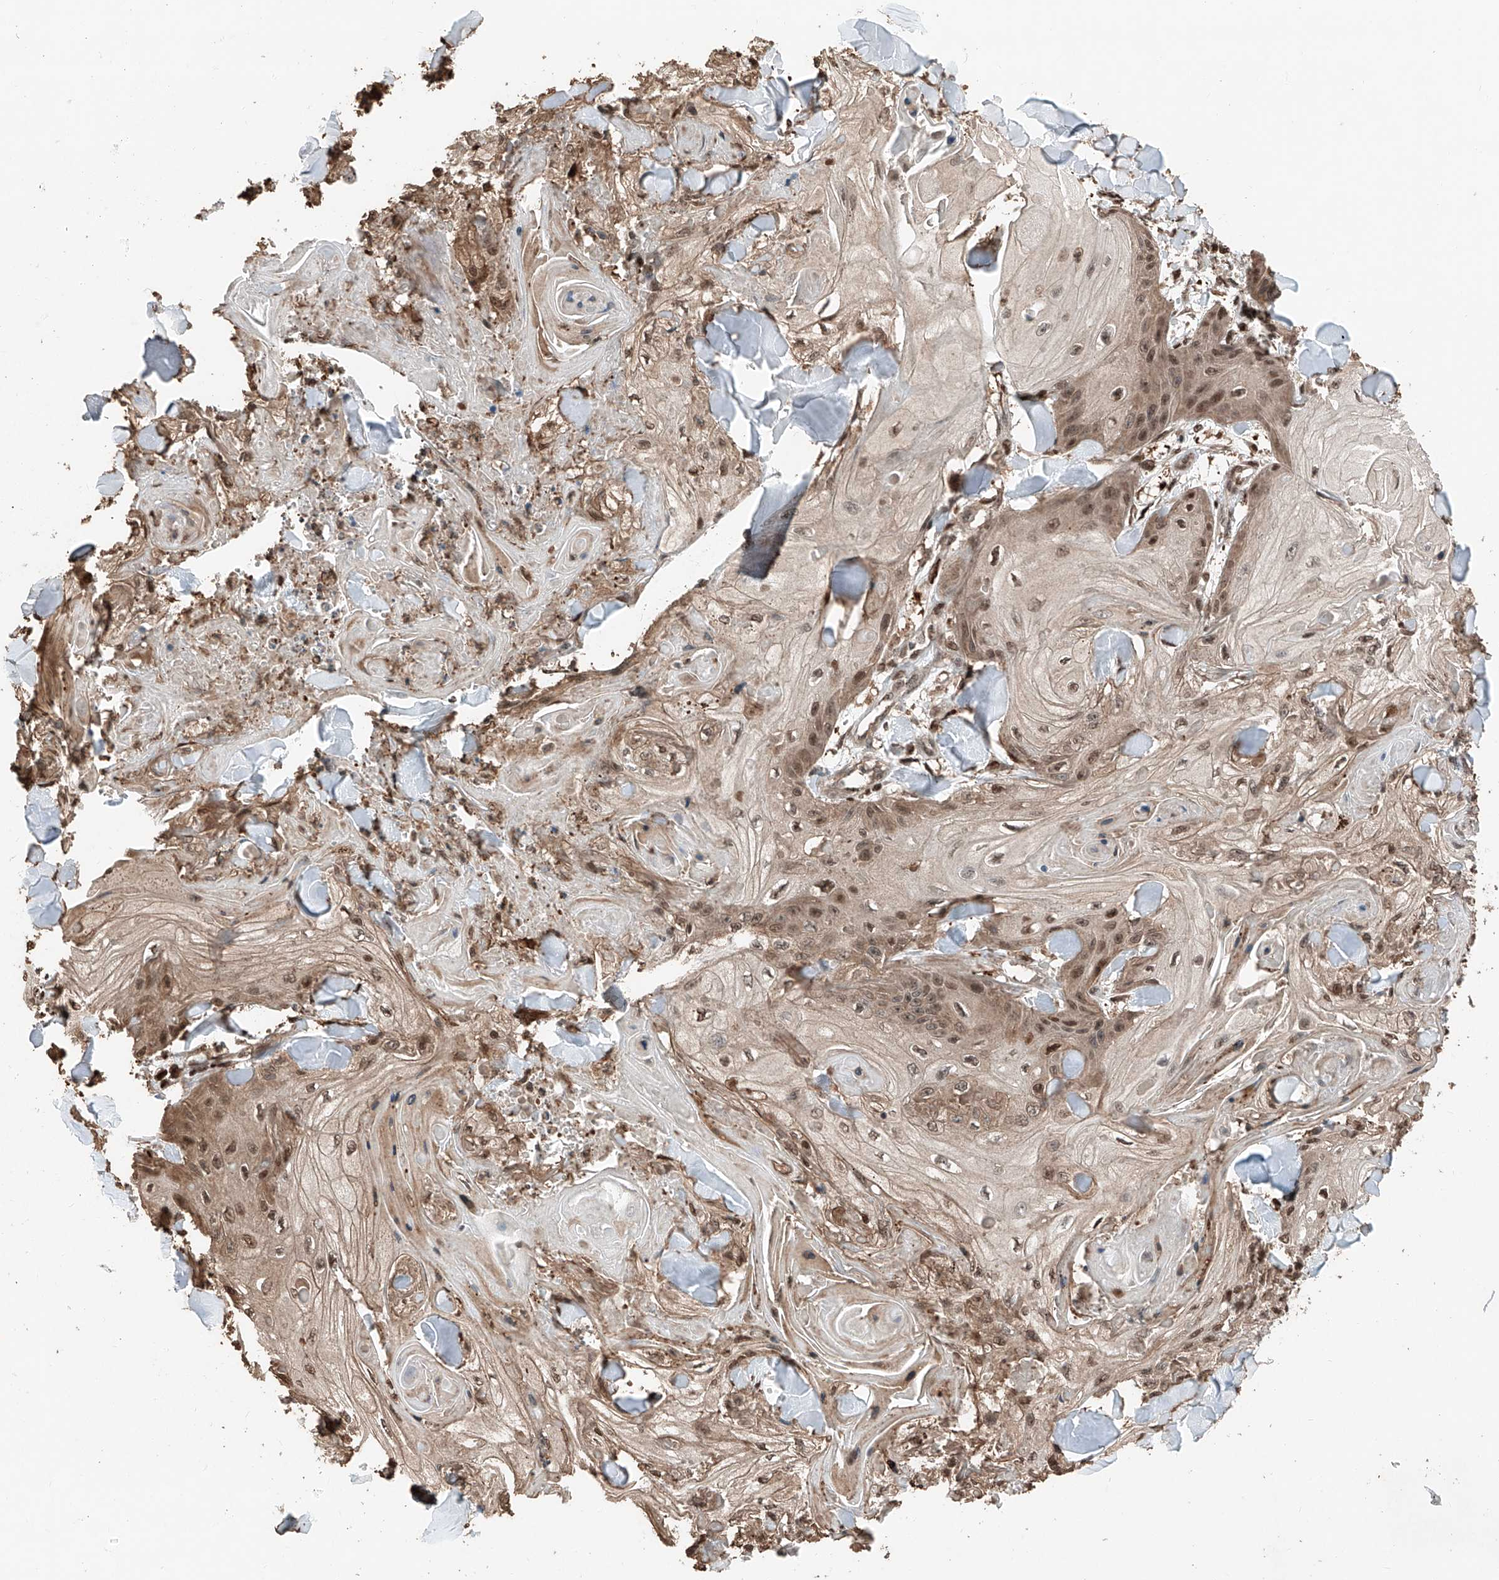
{"staining": {"intensity": "moderate", "quantity": ">75%", "location": "nuclear"}, "tissue": "skin cancer", "cell_type": "Tumor cells", "image_type": "cancer", "snomed": [{"axis": "morphology", "description": "Squamous cell carcinoma, NOS"}, {"axis": "topography", "description": "Skin"}], "caption": "A brown stain labels moderate nuclear expression of a protein in human skin cancer (squamous cell carcinoma) tumor cells.", "gene": "RMND1", "patient": {"sex": "male", "age": 74}}